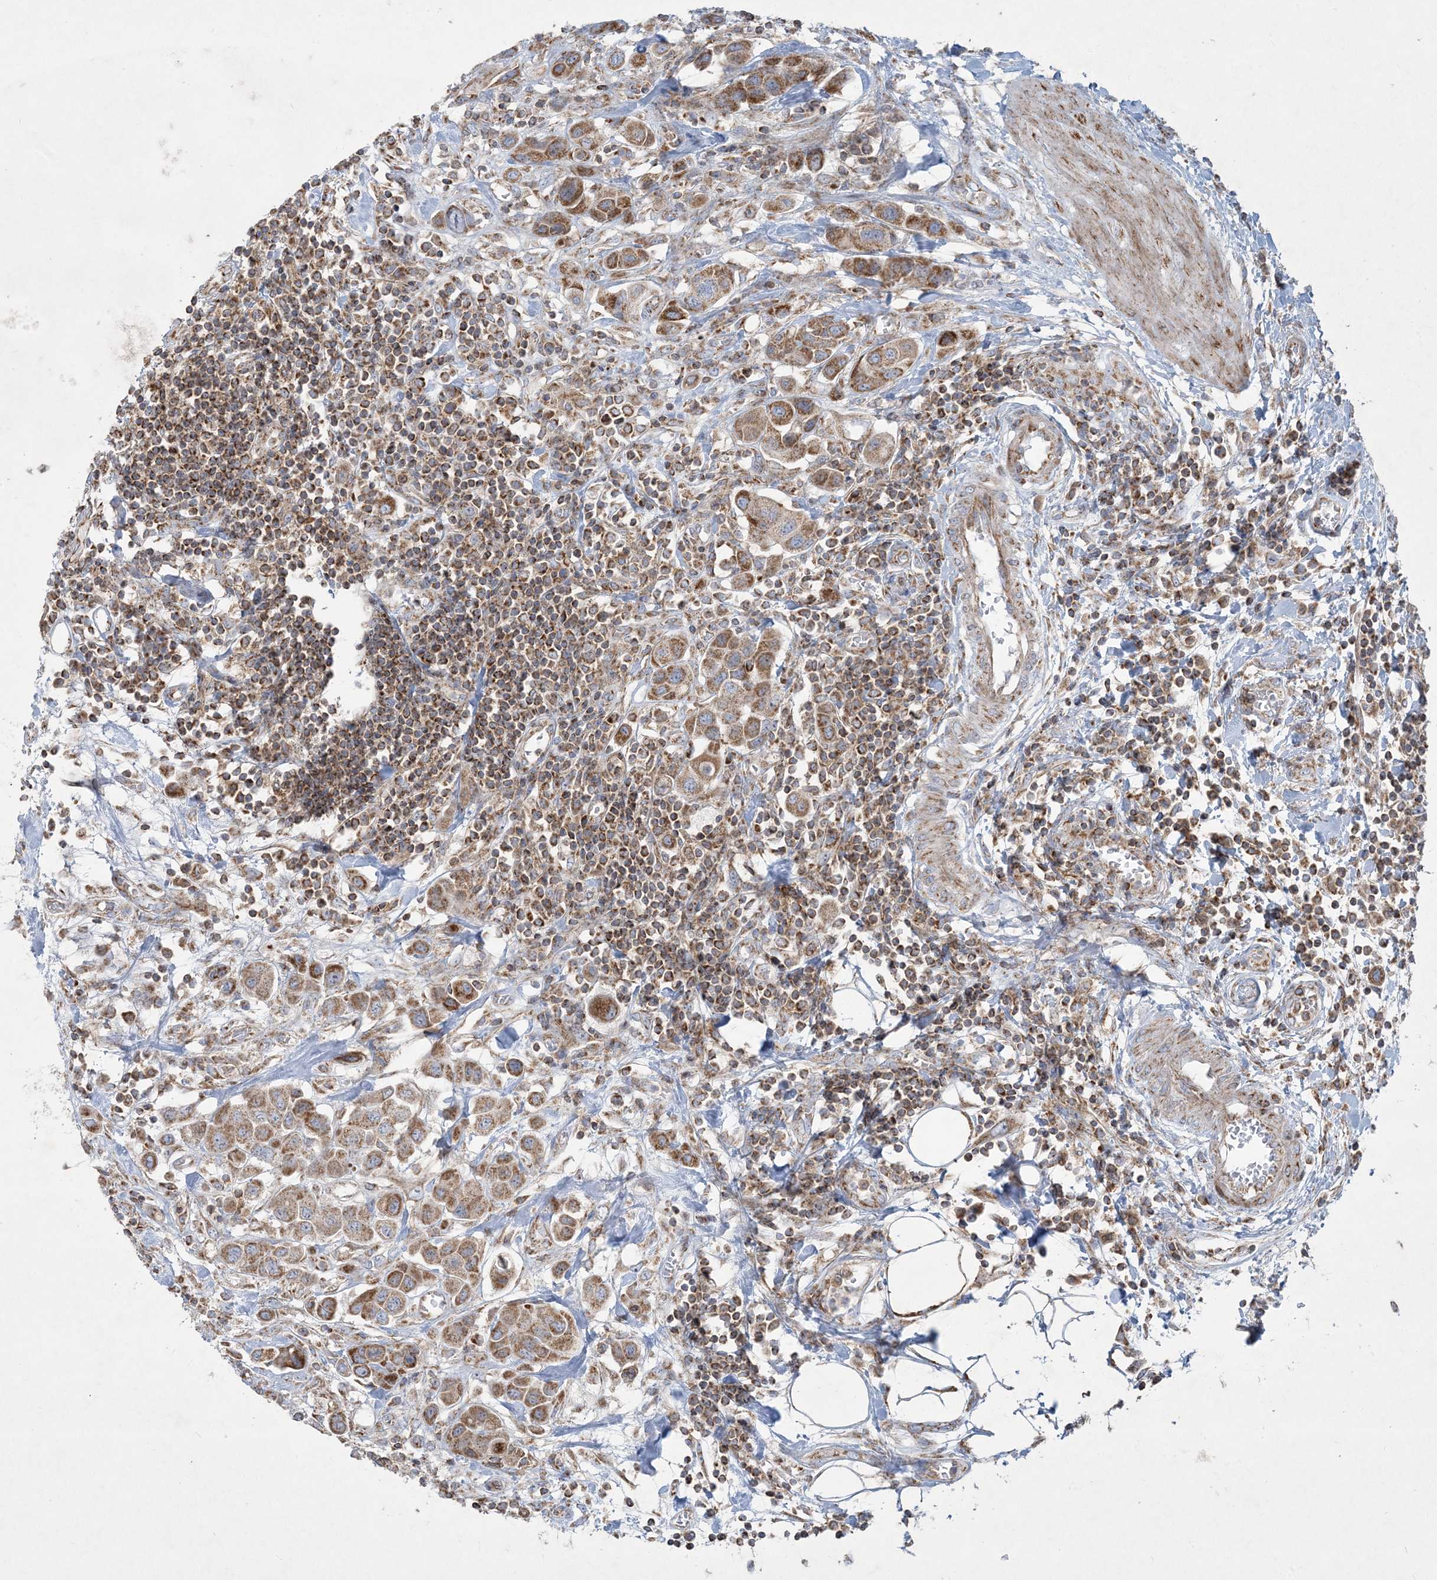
{"staining": {"intensity": "moderate", "quantity": ">75%", "location": "cytoplasmic/membranous"}, "tissue": "urothelial cancer", "cell_type": "Tumor cells", "image_type": "cancer", "snomed": [{"axis": "morphology", "description": "Urothelial carcinoma, High grade"}, {"axis": "topography", "description": "Urinary bladder"}], "caption": "Immunohistochemistry (DAB) staining of urothelial cancer reveals moderate cytoplasmic/membranous protein expression in approximately >75% of tumor cells.", "gene": "BEND4", "patient": {"sex": "male", "age": 50}}